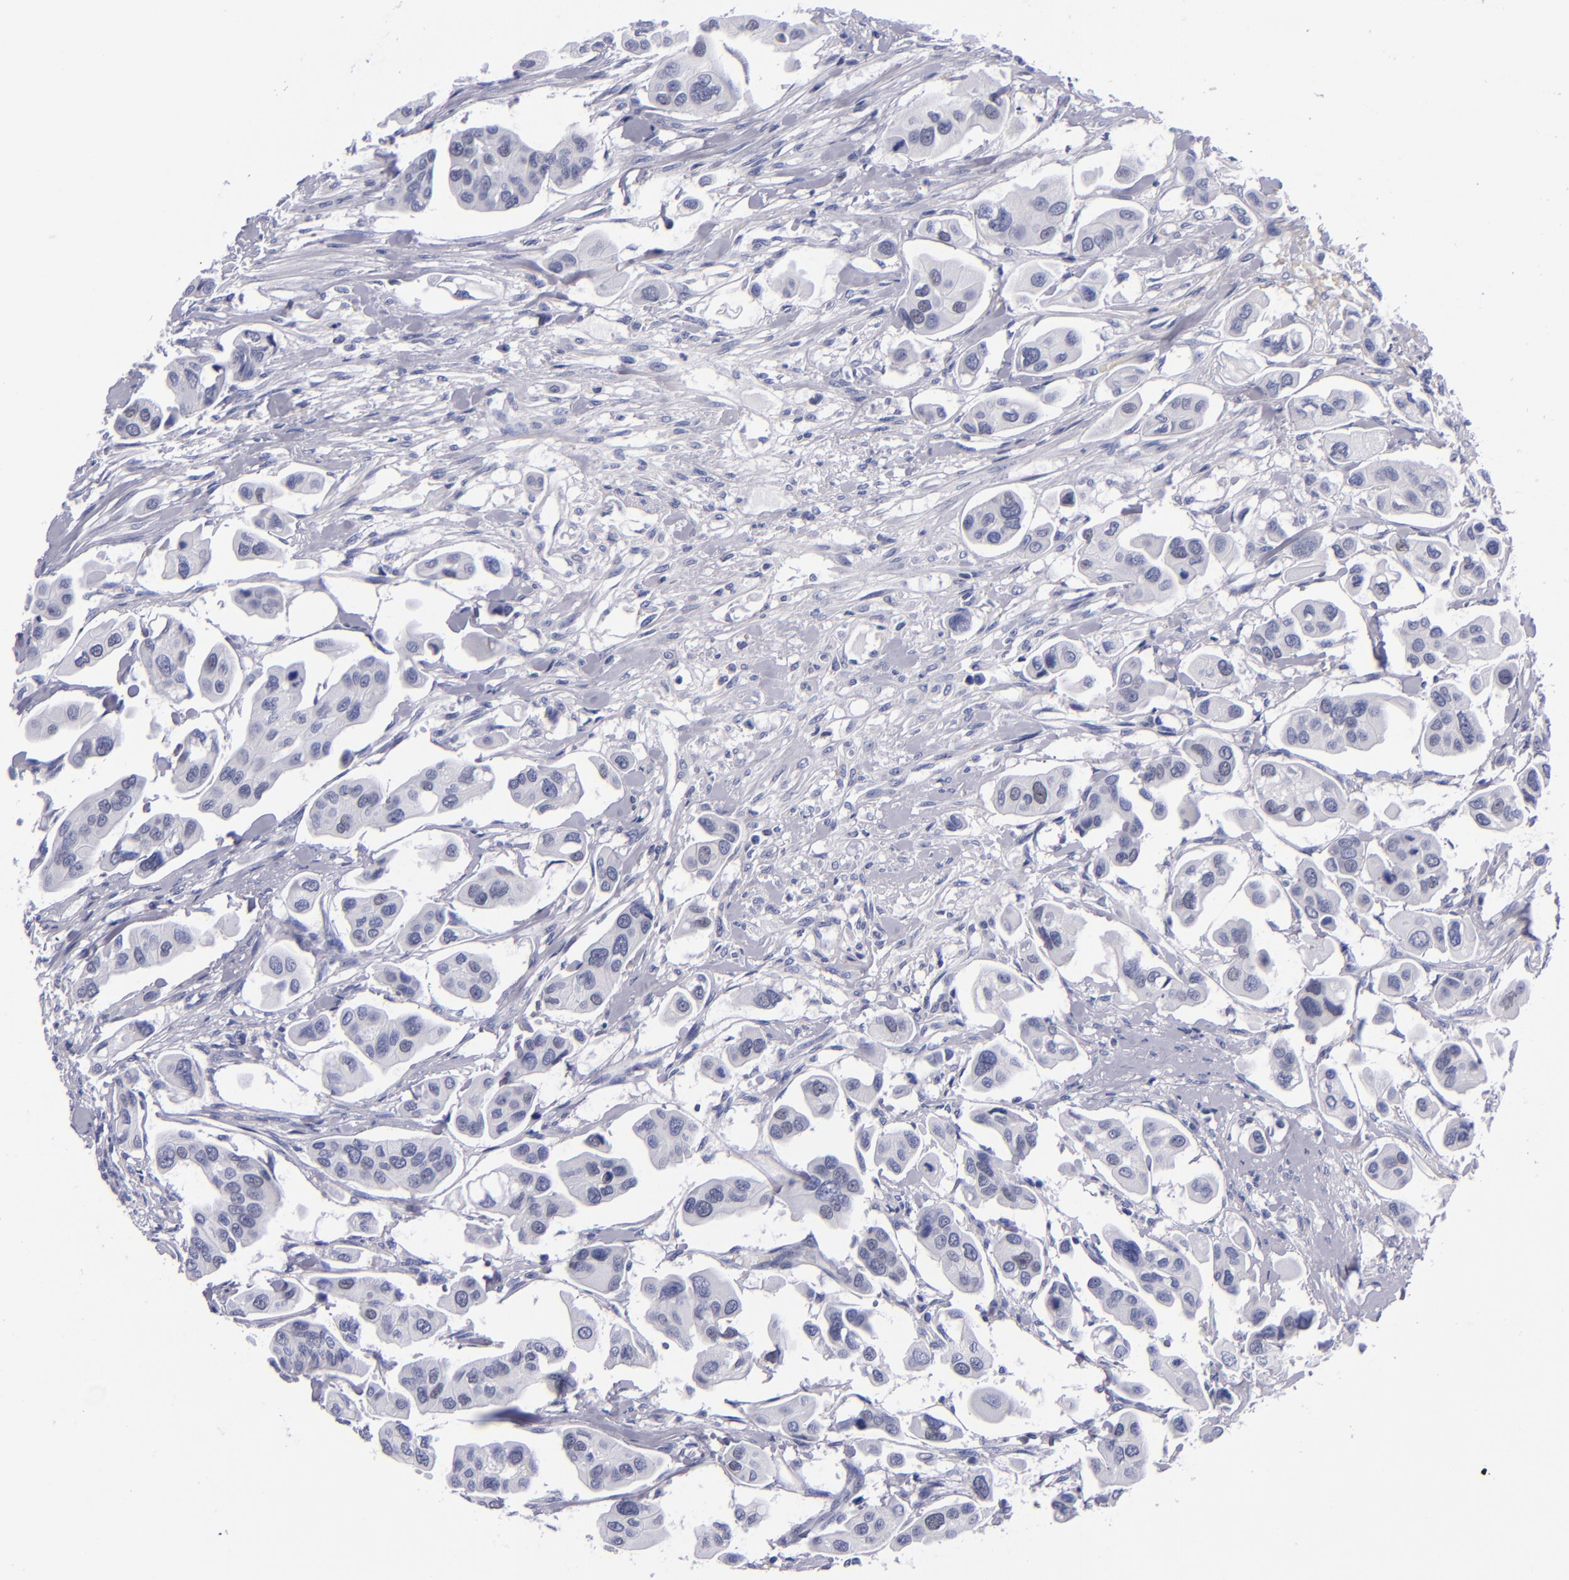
{"staining": {"intensity": "negative", "quantity": "none", "location": "none"}, "tissue": "urothelial cancer", "cell_type": "Tumor cells", "image_type": "cancer", "snomed": [{"axis": "morphology", "description": "Adenocarcinoma, NOS"}, {"axis": "topography", "description": "Urinary bladder"}], "caption": "Image shows no significant protein staining in tumor cells of adenocarcinoma.", "gene": "MCM7", "patient": {"sex": "male", "age": 61}}